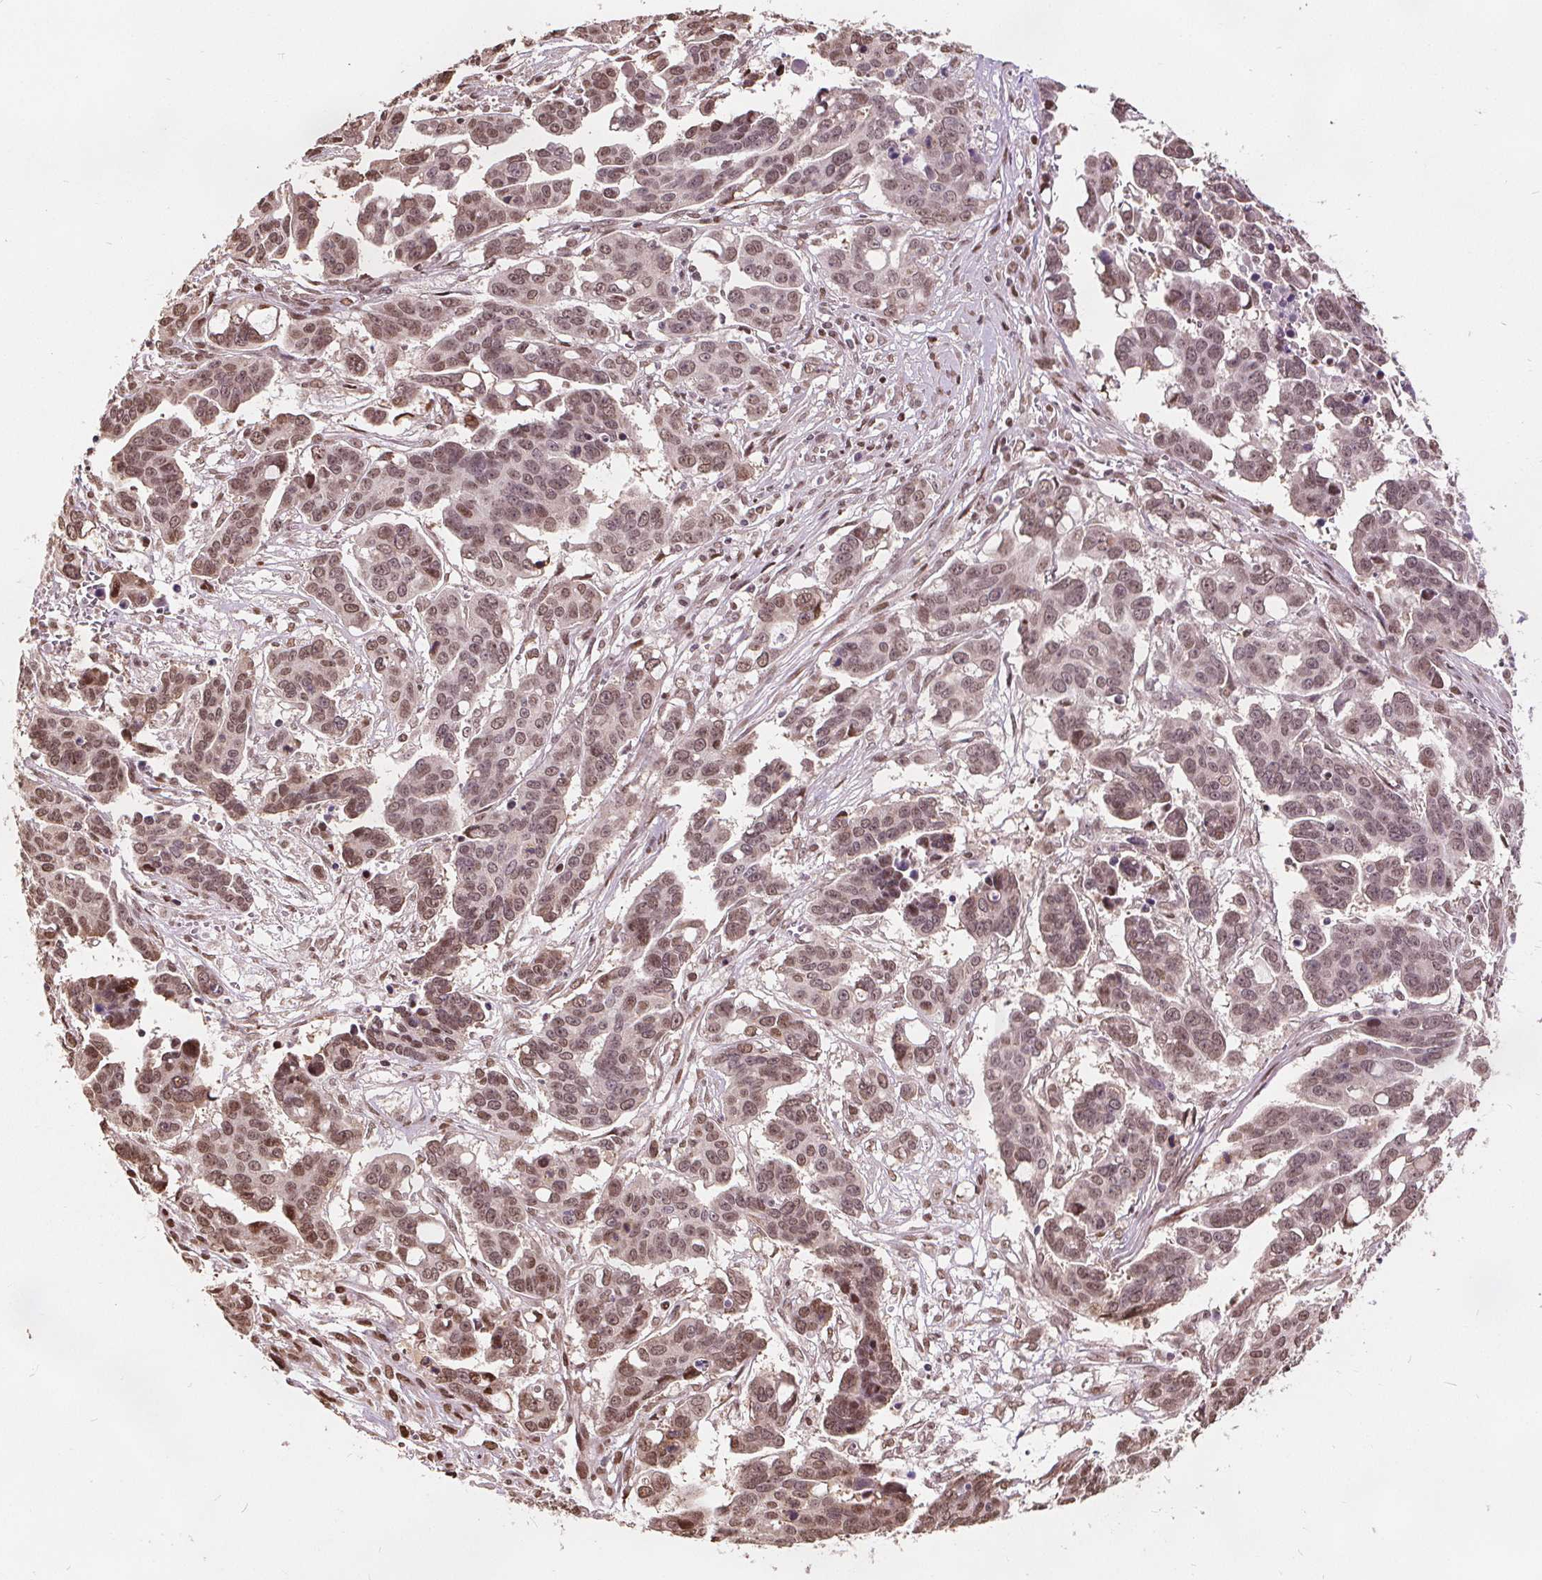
{"staining": {"intensity": "moderate", "quantity": ">75%", "location": "nuclear"}, "tissue": "ovarian cancer", "cell_type": "Tumor cells", "image_type": "cancer", "snomed": [{"axis": "morphology", "description": "Carcinoma, endometroid"}, {"axis": "topography", "description": "Ovary"}], "caption": "DAB immunohistochemical staining of human ovarian cancer displays moderate nuclear protein staining in about >75% of tumor cells. The protein of interest is stained brown, and the nuclei are stained in blue (DAB IHC with brightfield microscopy, high magnification).", "gene": "ISLR2", "patient": {"sex": "female", "age": 78}}